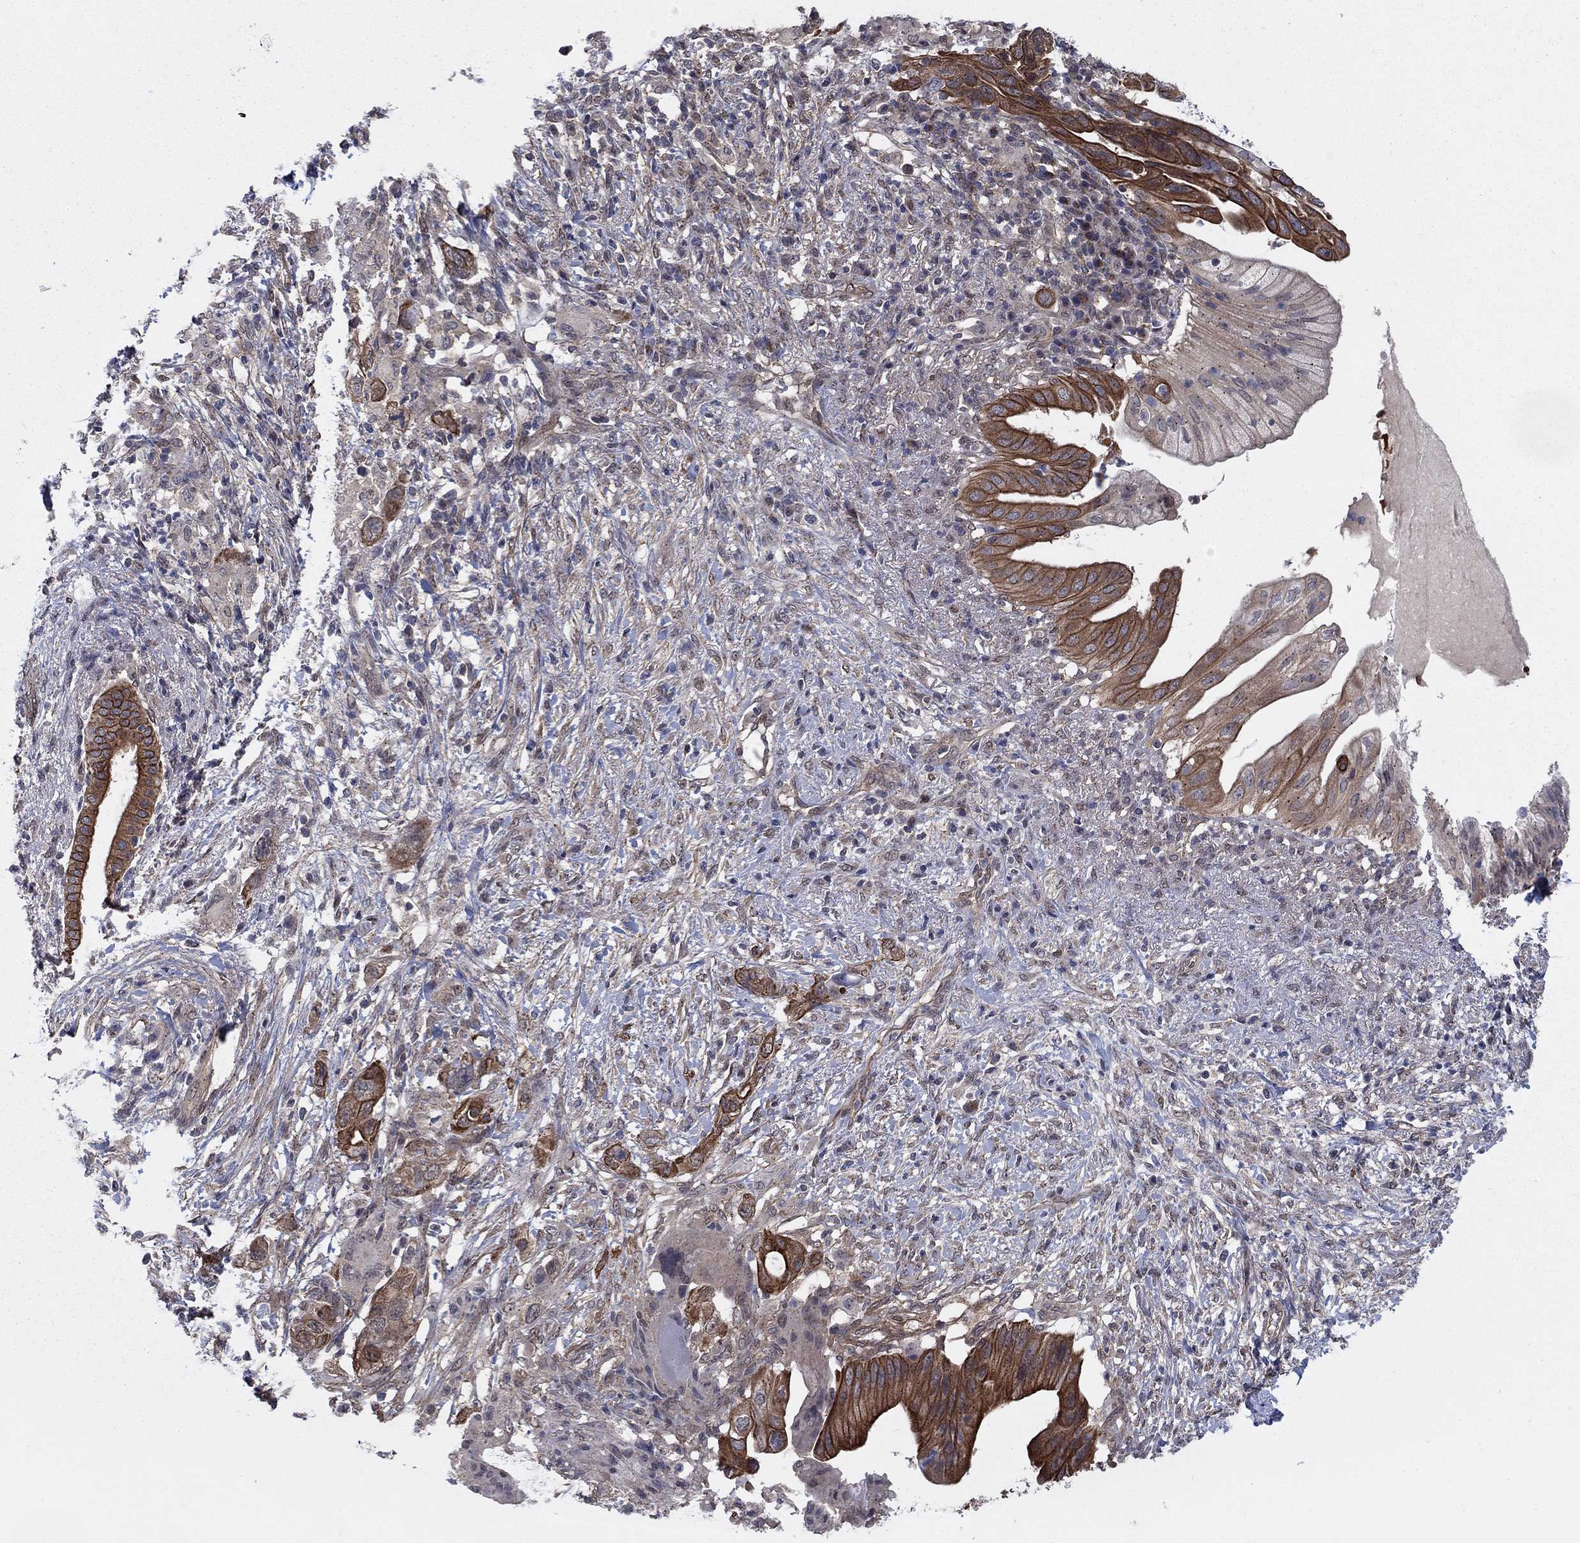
{"staining": {"intensity": "strong", "quantity": "25%-75%", "location": "cytoplasmic/membranous"}, "tissue": "pancreatic cancer", "cell_type": "Tumor cells", "image_type": "cancer", "snomed": [{"axis": "morphology", "description": "Adenocarcinoma, NOS"}, {"axis": "topography", "description": "Pancreas"}], "caption": "The histopathology image shows staining of pancreatic adenocarcinoma, revealing strong cytoplasmic/membranous protein expression (brown color) within tumor cells. The protein is stained brown, and the nuclei are stained in blue (DAB IHC with brightfield microscopy, high magnification).", "gene": "SH3RF1", "patient": {"sex": "female", "age": 72}}